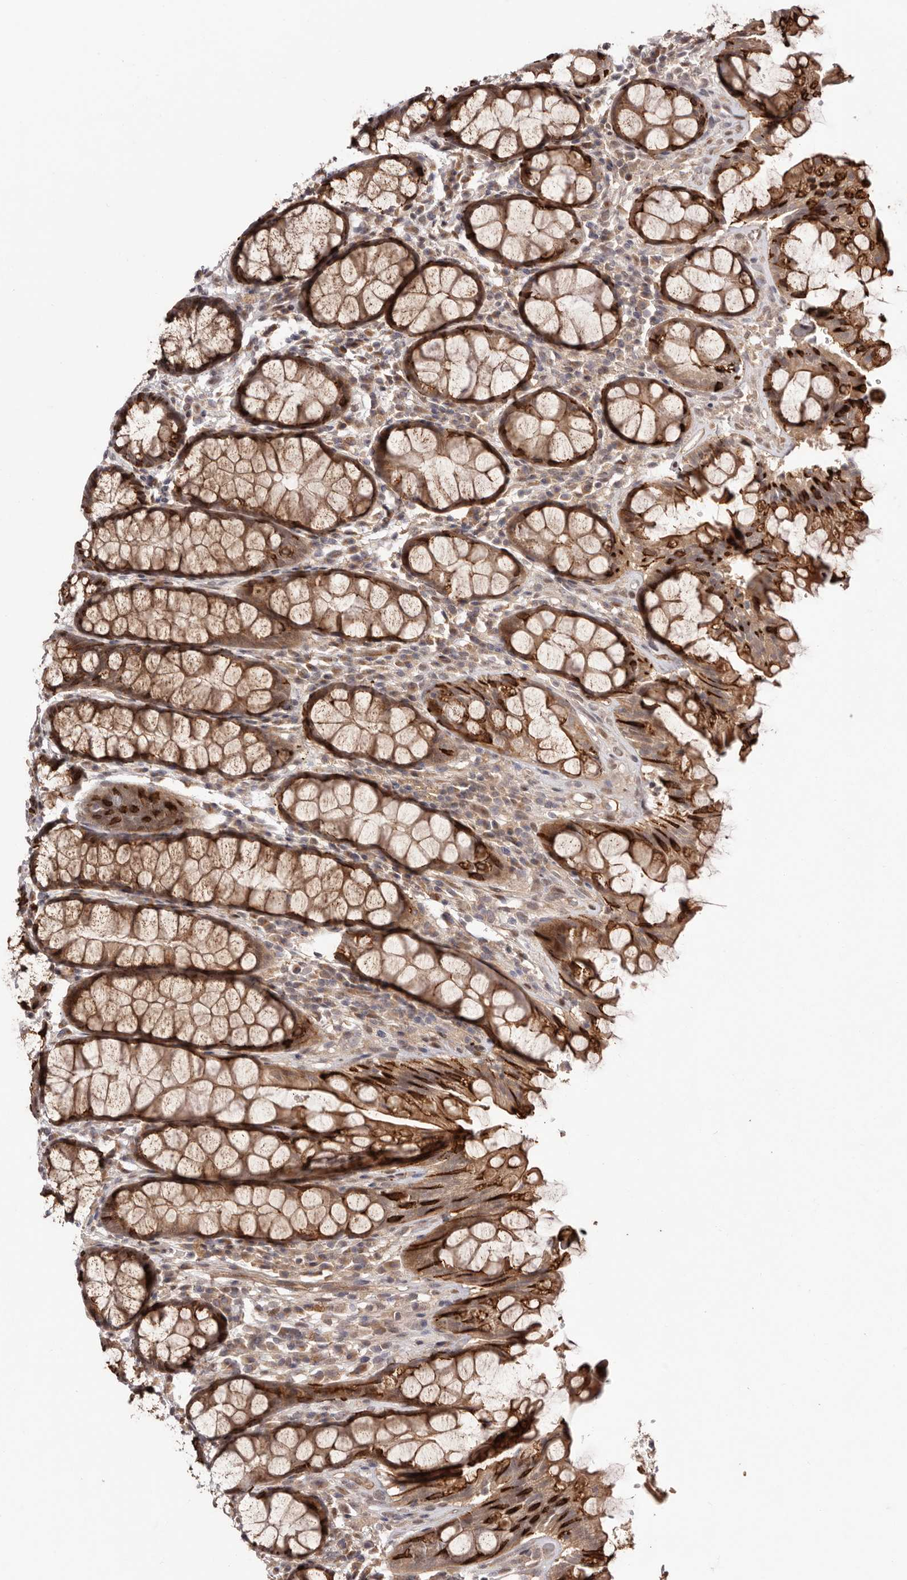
{"staining": {"intensity": "strong", "quantity": "25%-75%", "location": "cytoplasmic/membranous"}, "tissue": "rectum", "cell_type": "Glandular cells", "image_type": "normal", "snomed": [{"axis": "morphology", "description": "Normal tissue, NOS"}, {"axis": "topography", "description": "Rectum"}], "caption": "A histopathology image showing strong cytoplasmic/membranous expression in about 25%-75% of glandular cells in benign rectum, as visualized by brown immunohistochemical staining.", "gene": "EGR3", "patient": {"sex": "male", "age": 64}}